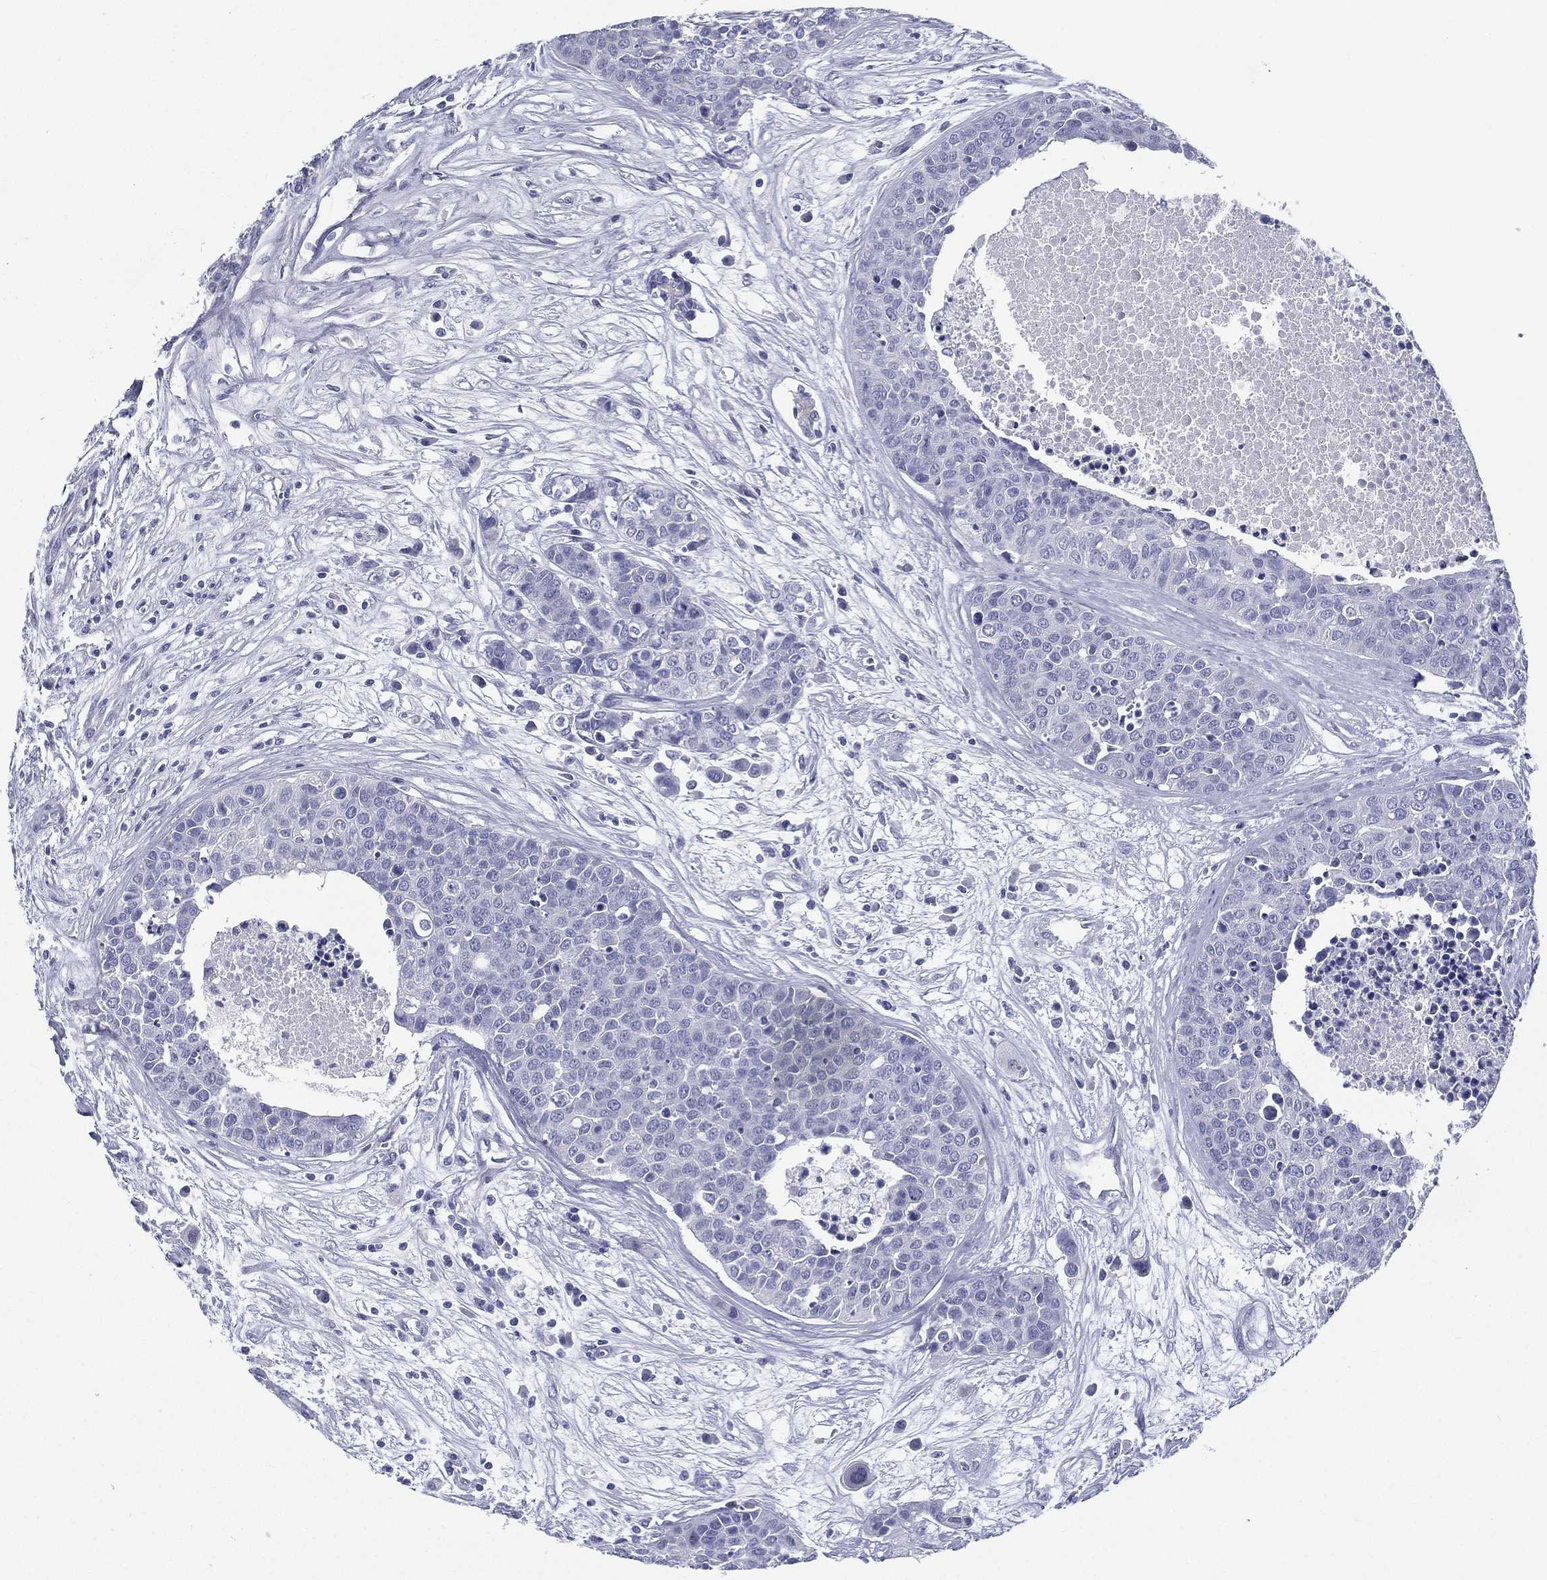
{"staining": {"intensity": "negative", "quantity": "none", "location": "none"}, "tissue": "carcinoid", "cell_type": "Tumor cells", "image_type": "cancer", "snomed": [{"axis": "morphology", "description": "Carcinoid, malignant, NOS"}, {"axis": "topography", "description": "Colon"}], "caption": "Immunohistochemical staining of human carcinoid reveals no significant positivity in tumor cells.", "gene": "RSPH4A", "patient": {"sex": "male", "age": 81}}